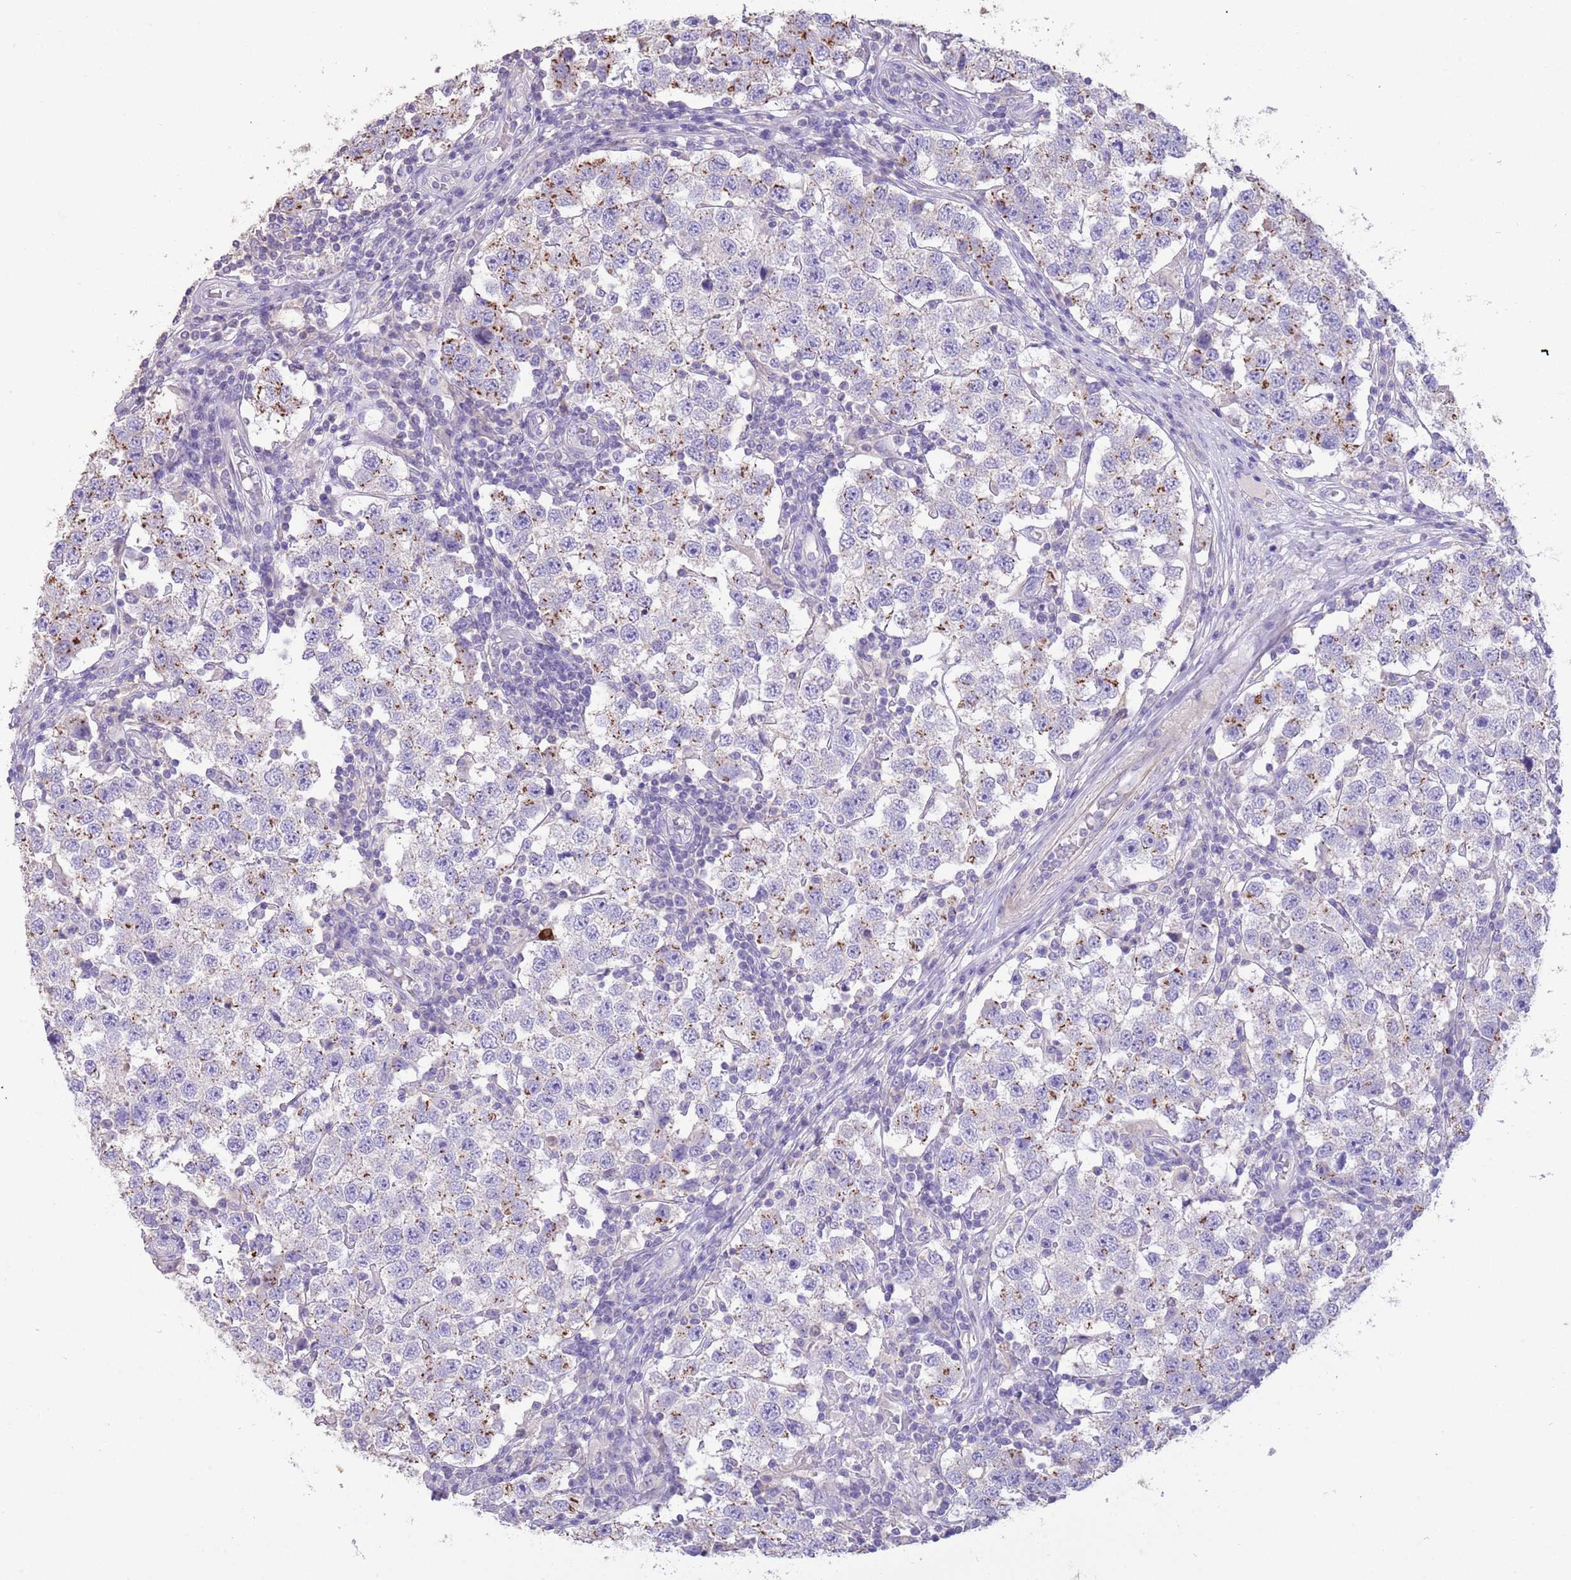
{"staining": {"intensity": "moderate", "quantity": "<25%", "location": "cytoplasmic/membranous"}, "tissue": "testis cancer", "cell_type": "Tumor cells", "image_type": "cancer", "snomed": [{"axis": "morphology", "description": "Seminoma, NOS"}, {"axis": "topography", "description": "Testis"}], "caption": "IHC staining of seminoma (testis), which shows low levels of moderate cytoplasmic/membranous positivity in approximately <25% of tumor cells indicating moderate cytoplasmic/membranous protein positivity. The staining was performed using DAB (3,3'-diaminobenzidine) (brown) for protein detection and nuclei were counterstained in hematoxylin (blue).", "gene": "SFTPA1", "patient": {"sex": "male", "age": 34}}